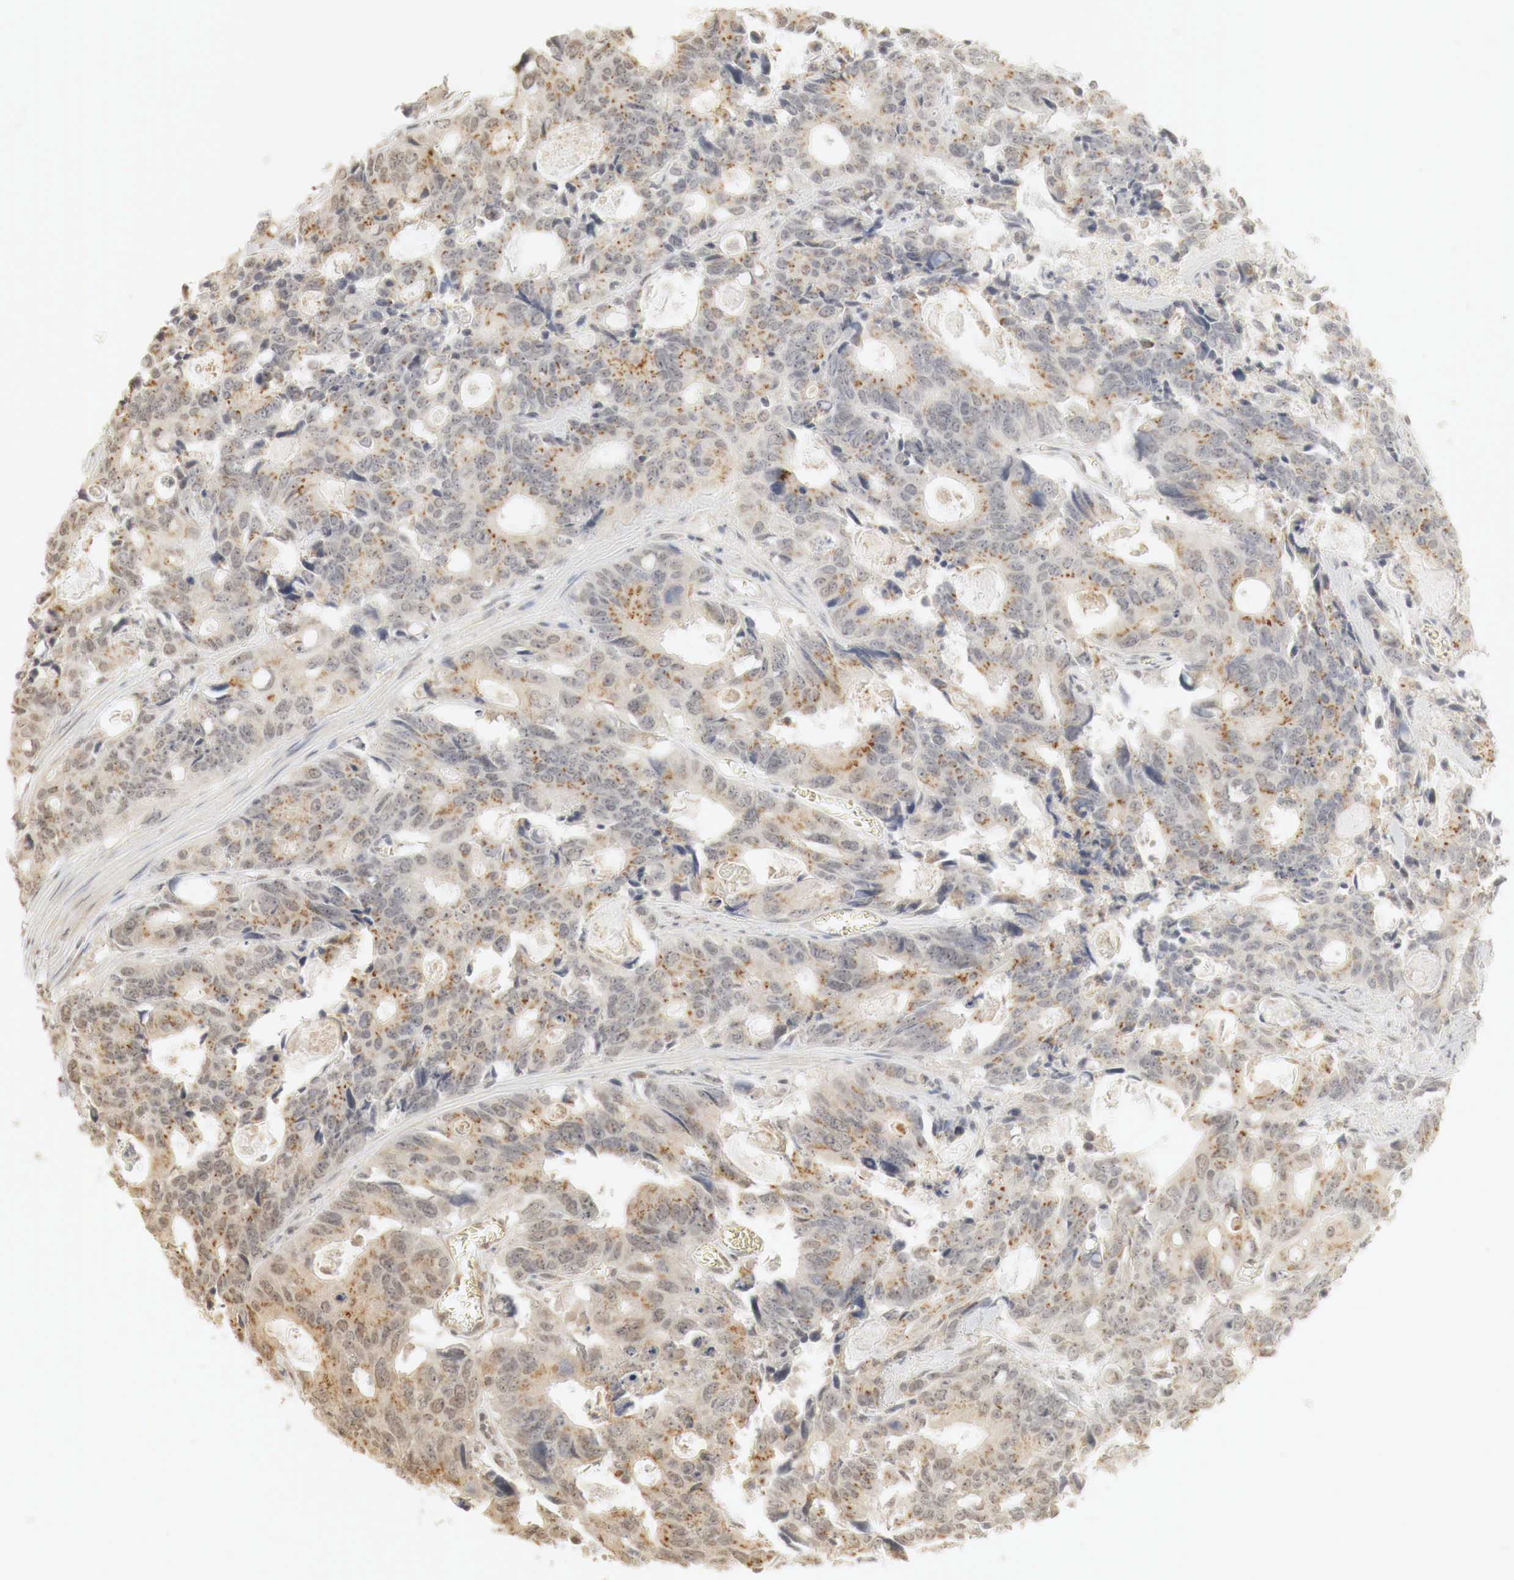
{"staining": {"intensity": "moderate", "quantity": "25%-75%", "location": "cytoplasmic/membranous"}, "tissue": "colorectal cancer", "cell_type": "Tumor cells", "image_type": "cancer", "snomed": [{"axis": "morphology", "description": "Adenocarcinoma, NOS"}, {"axis": "topography", "description": "Rectum"}], "caption": "Human colorectal adenocarcinoma stained for a protein (brown) displays moderate cytoplasmic/membranous positive expression in approximately 25%-75% of tumor cells.", "gene": "ERBB4", "patient": {"sex": "male", "age": 76}}